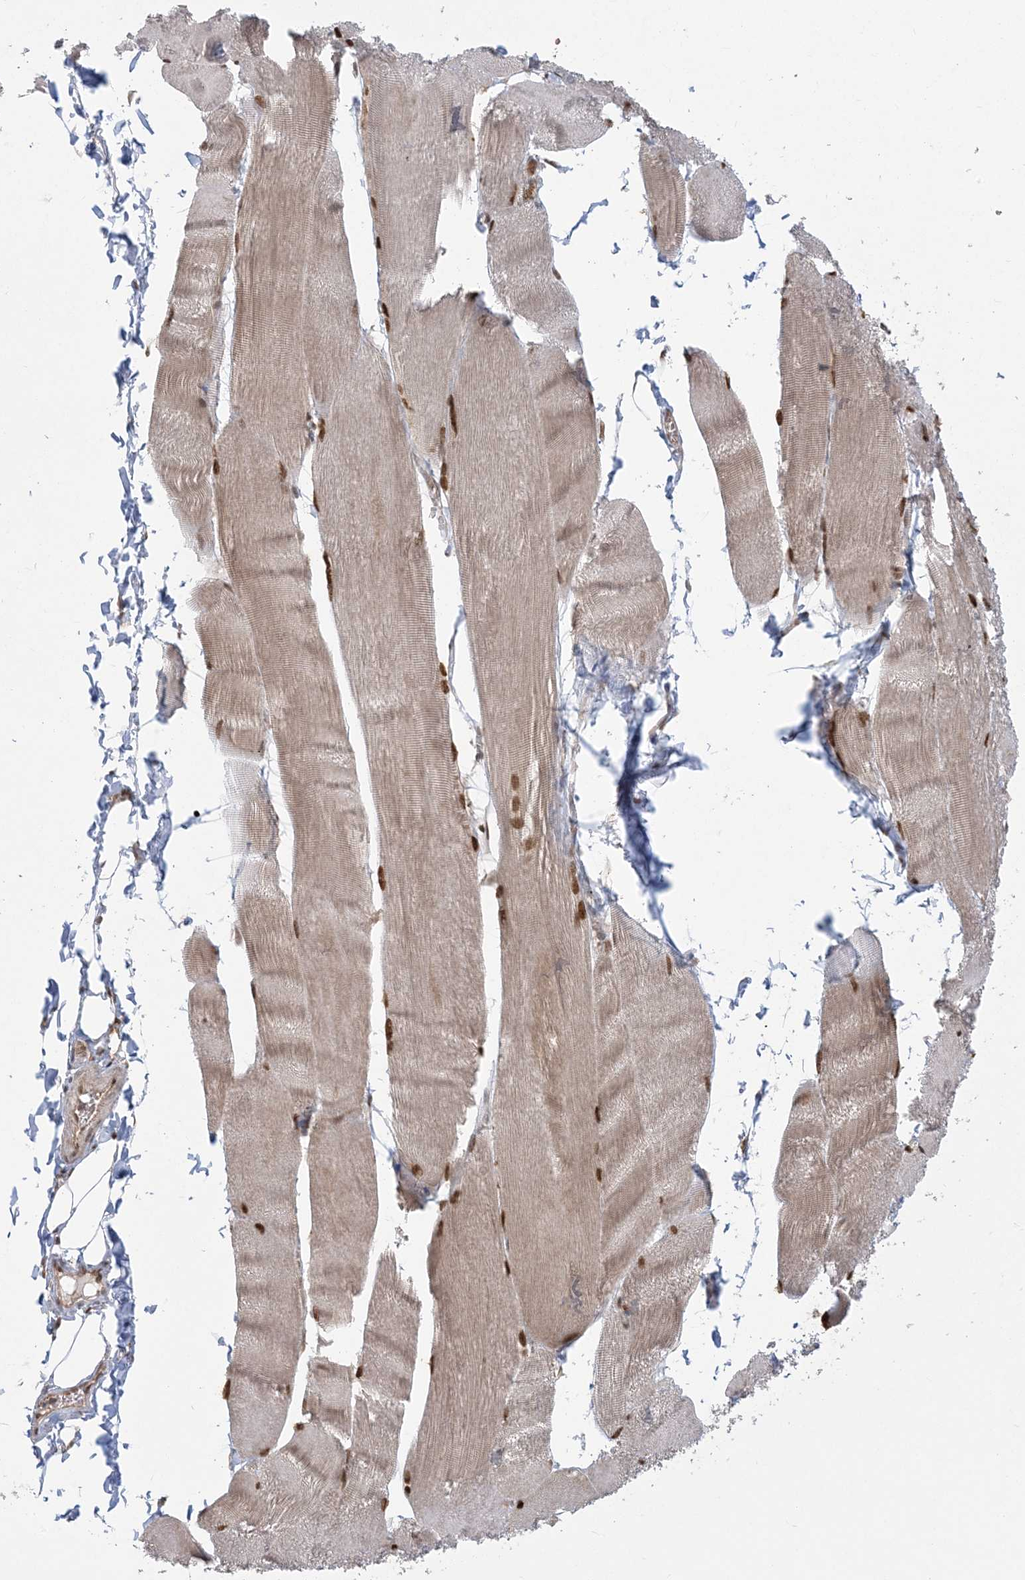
{"staining": {"intensity": "moderate", "quantity": ">75%", "location": "nuclear"}, "tissue": "skeletal muscle", "cell_type": "Myocytes", "image_type": "normal", "snomed": [{"axis": "morphology", "description": "Normal tissue, NOS"}, {"axis": "morphology", "description": "Basal cell carcinoma"}, {"axis": "topography", "description": "Skeletal muscle"}], "caption": "Protein analysis of unremarkable skeletal muscle displays moderate nuclear positivity in about >75% of myocytes. (brown staining indicates protein expression, while blue staining denotes nuclei).", "gene": "ABCF3", "patient": {"sex": "female", "age": 64}}